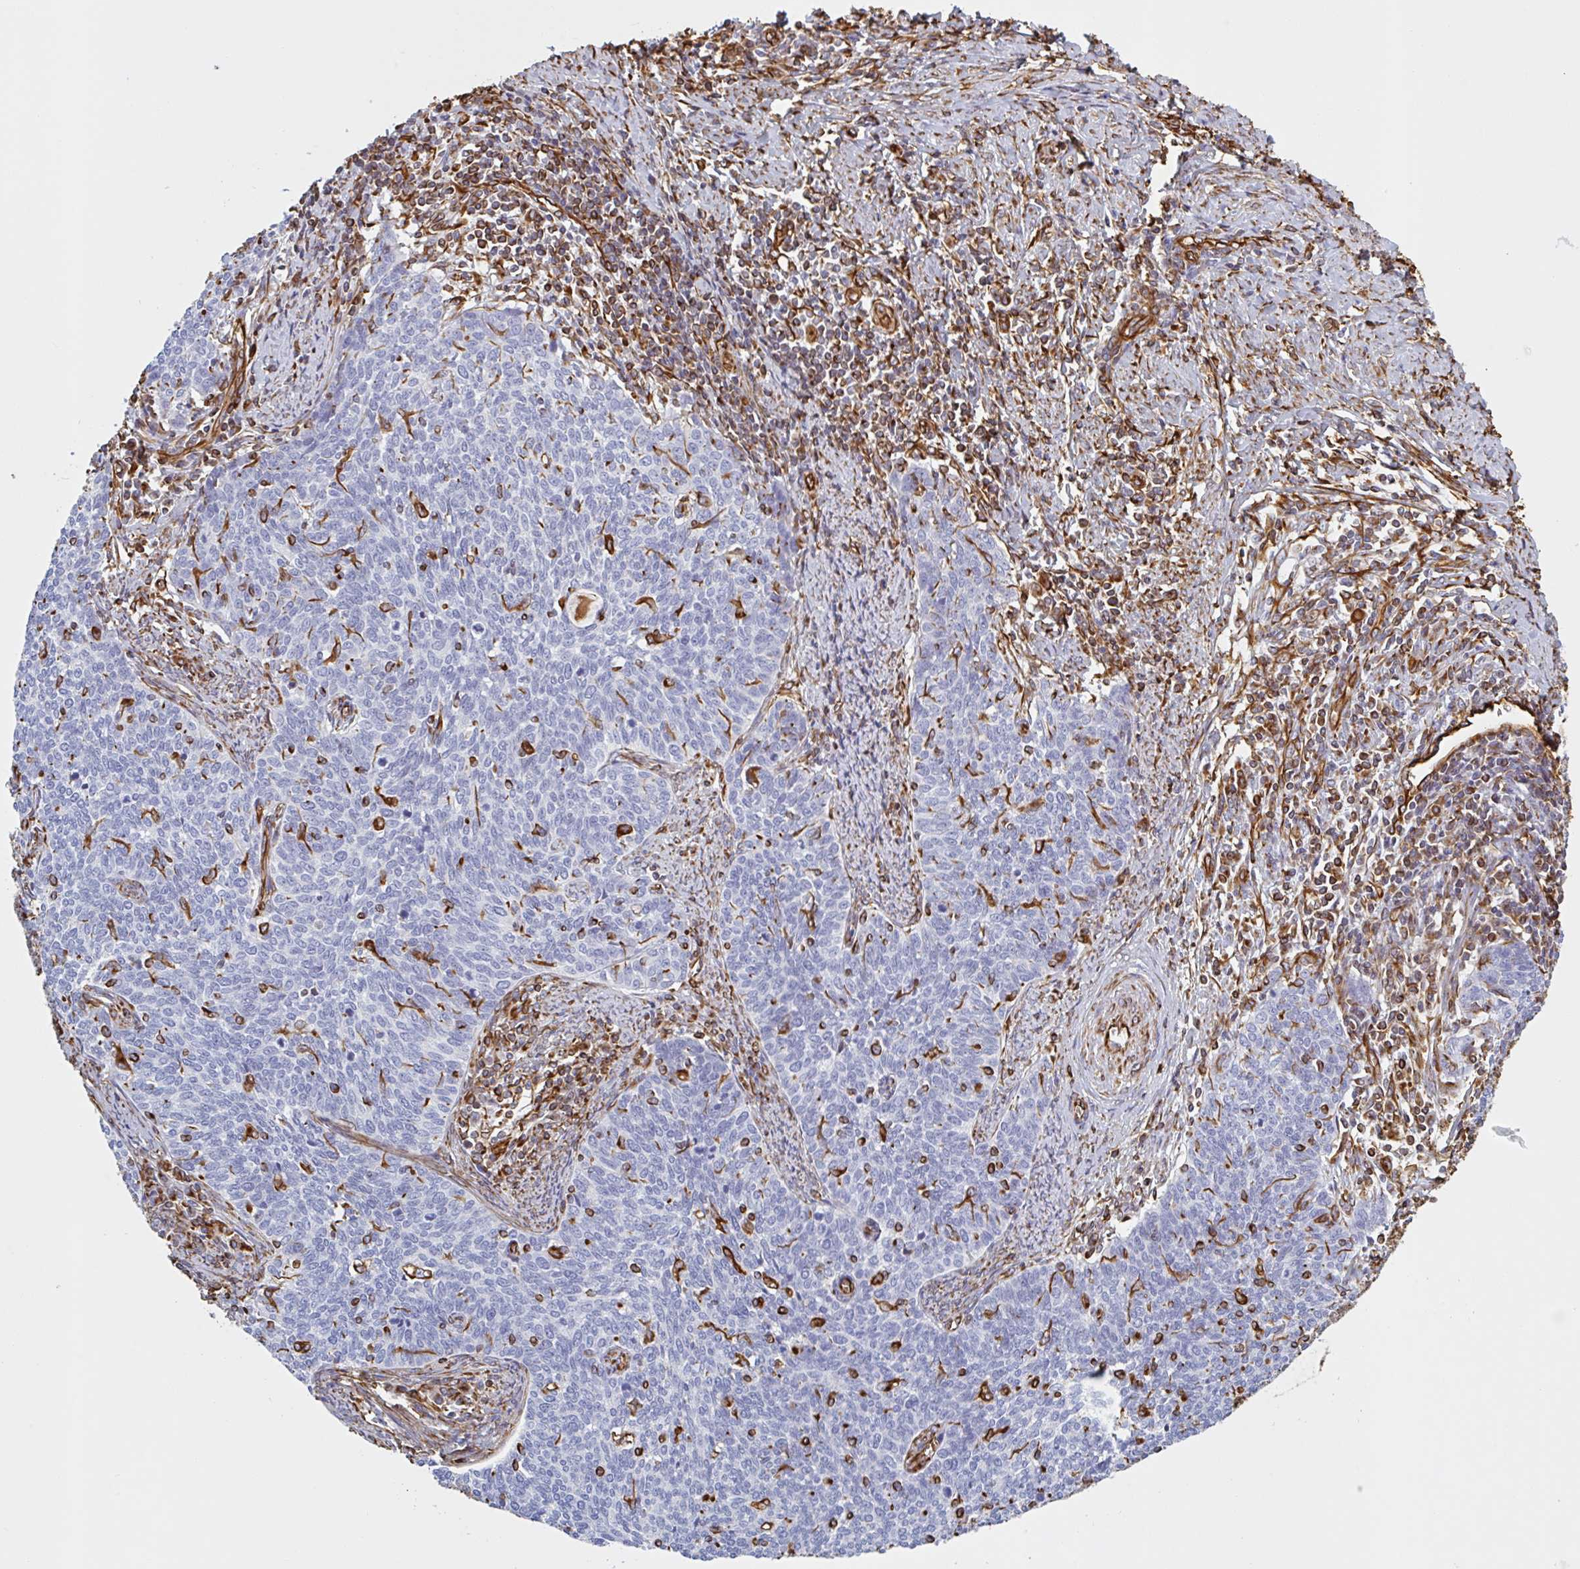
{"staining": {"intensity": "negative", "quantity": "none", "location": "none"}, "tissue": "cervical cancer", "cell_type": "Tumor cells", "image_type": "cancer", "snomed": [{"axis": "morphology", "description": "Squamous cell carcinoma, NOS"}, {"axis": "topography", "description": "Cervix"}], "caption": "Immunohistochemistry of human cervical cancer shows no expression in tumor cells.", "gene": "PPFIA1", "patient": {"sex": "female", "age": 39}}